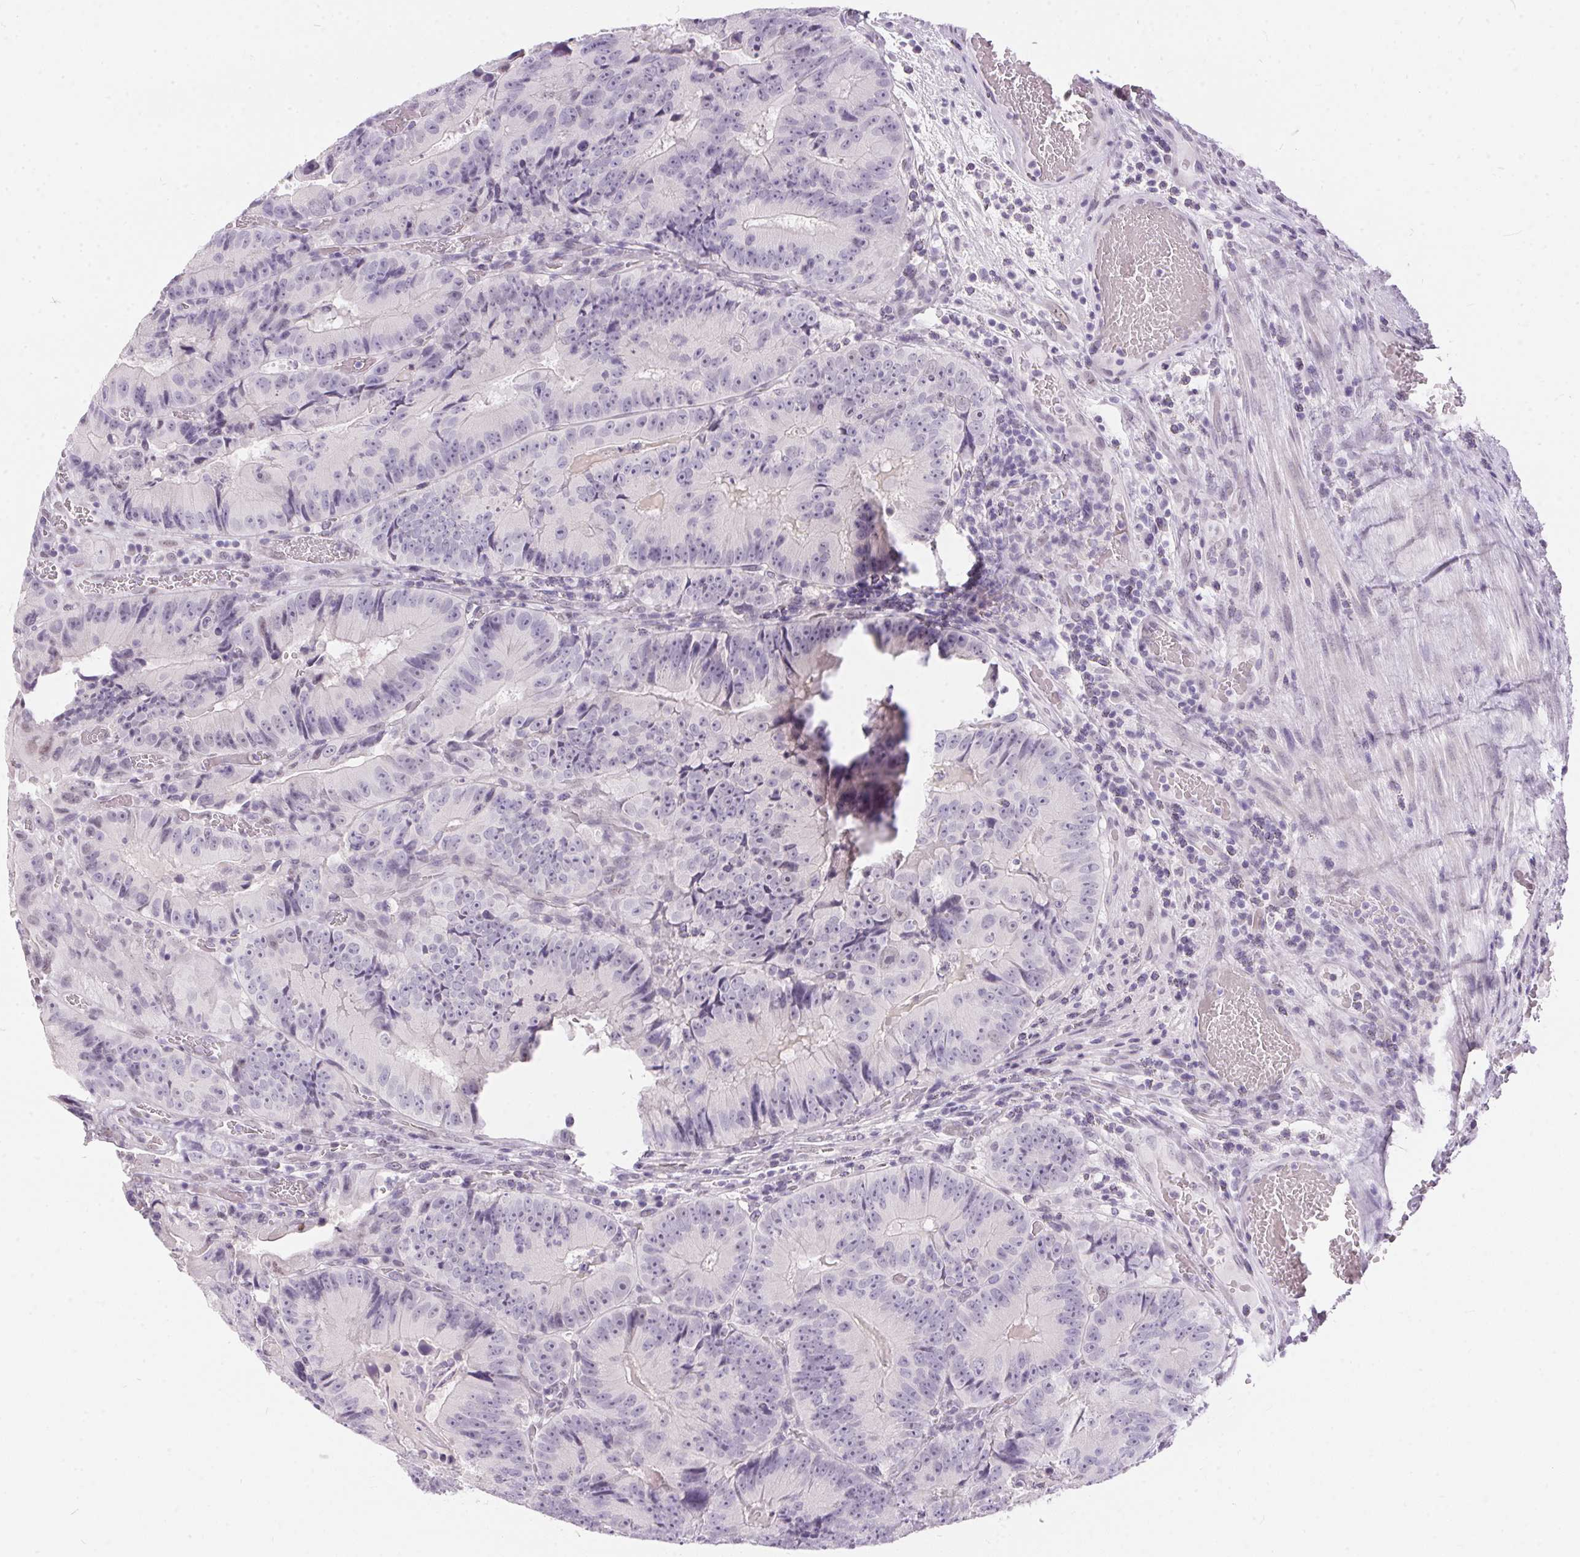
{"staining": {"intensity": "negative", "quantity": "none", "location": "none"}, "tissue": "colorectal cancer", "cell_type": "Tumor cells", "image_type": "cancer", "snomed": [{"axis": "morphology", "description": "Adenocarcinoma, NOS"}, {"axis": "topography", "description": "Colon"}], "caption": "Human colorectal adenocarcinoma stained for a protein using IHC reveals no staining in tumor cells.", "gene": "GBP6", "patient": {"sex": "female", "age": 86}}